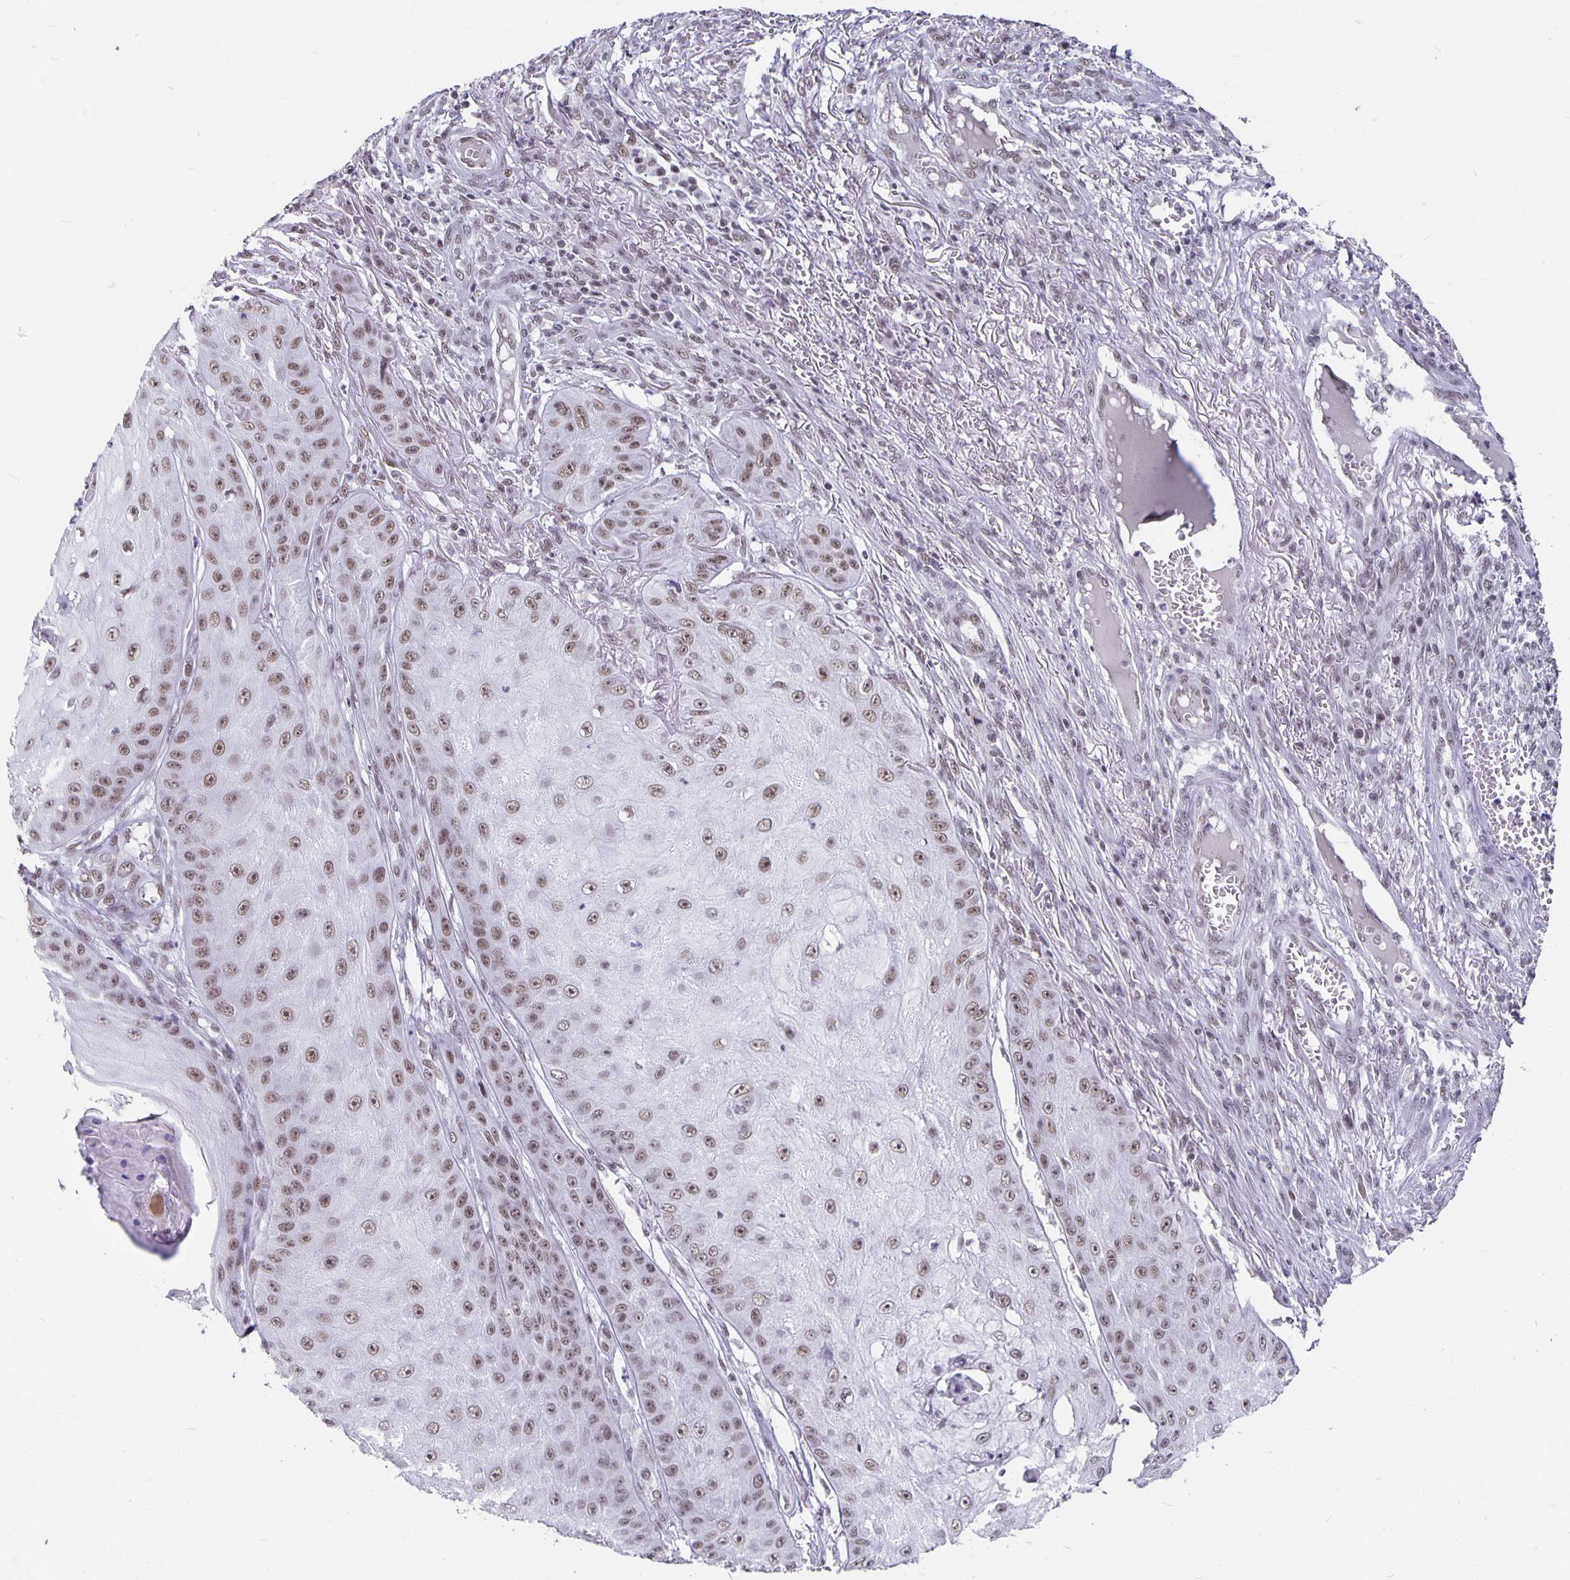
{"staining": {"intensity": "moderate", "quantity": ">75%", "location": "nuclear"}, "tissue": "skin cancer", "cell_type": "Tumor cells", "image_type": "cancer", "snomed": [{"axis": "morphology", "description": "Squamous cell carcinoma, NOS"}, {"axis": "topography", "description": "Skin"}], "caption": "IHC of skin cancer demonstrates medium levels of moderate nuclear staining in about >75% of tumor cells.", "gene": "PBX2", "patient": {"sex": "male", "age": 70}}